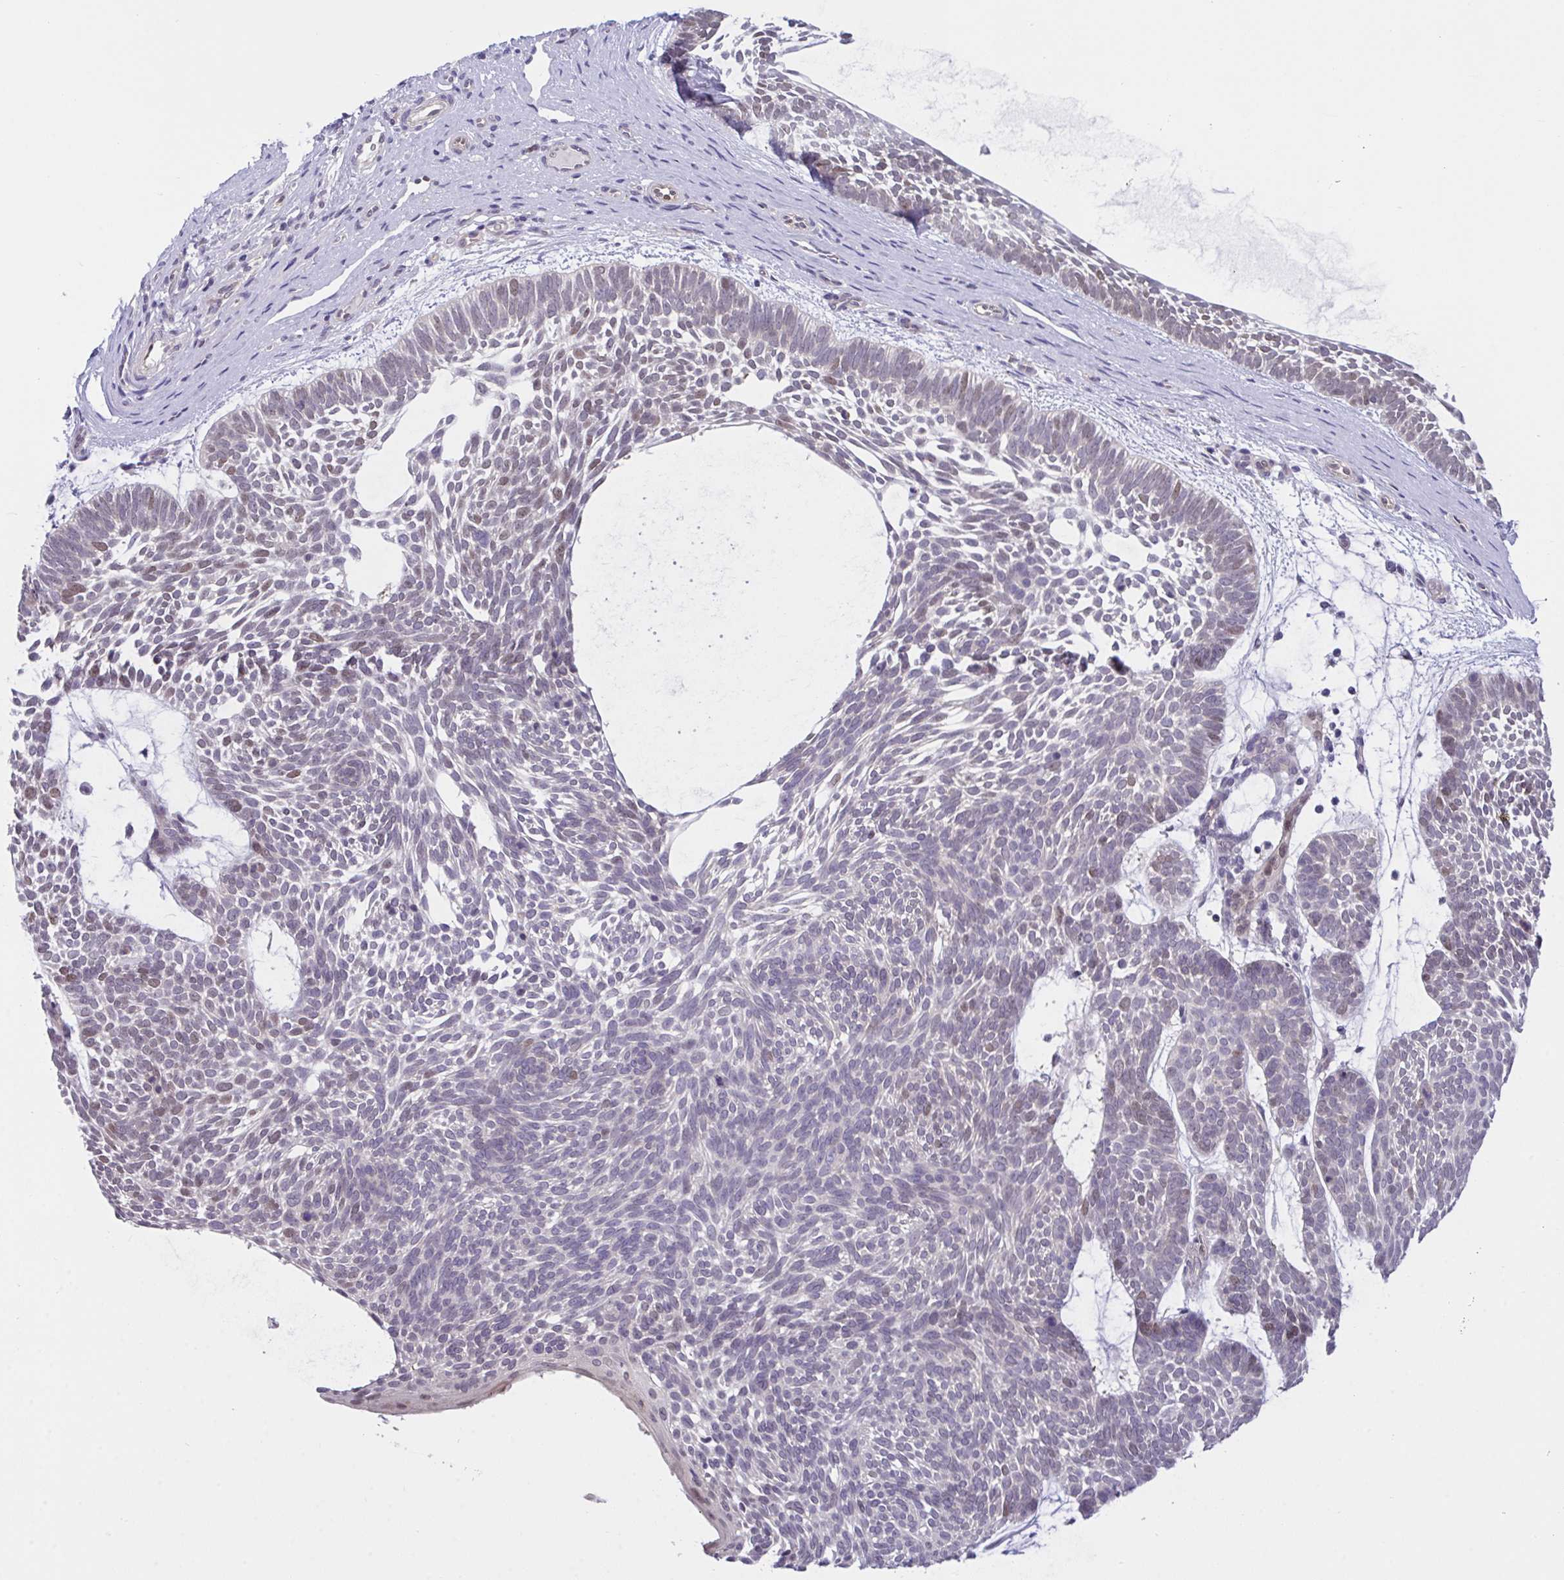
{"staining": {"intensity": "weak", "quantity": "<25%", "location": "nuclear"}, "tissue": "skin cancer", "cell_type": "Tumor cells", "image_type": "cancer", "snomed": [{"axis": "morphology", "description": "Basal cell carcinoma"}, {"axis": "topography", "description": "Skin"}, {"axis": "topography", "description": "Skin of face"}], "caption": "Human skin cancer (basal cell carcinoma) stained for a protein using immunohistochemistry demonstrates no positivity in tumor cells.", "gene": "ZNF444", "patient": {"sex": "male", "age": 83}}